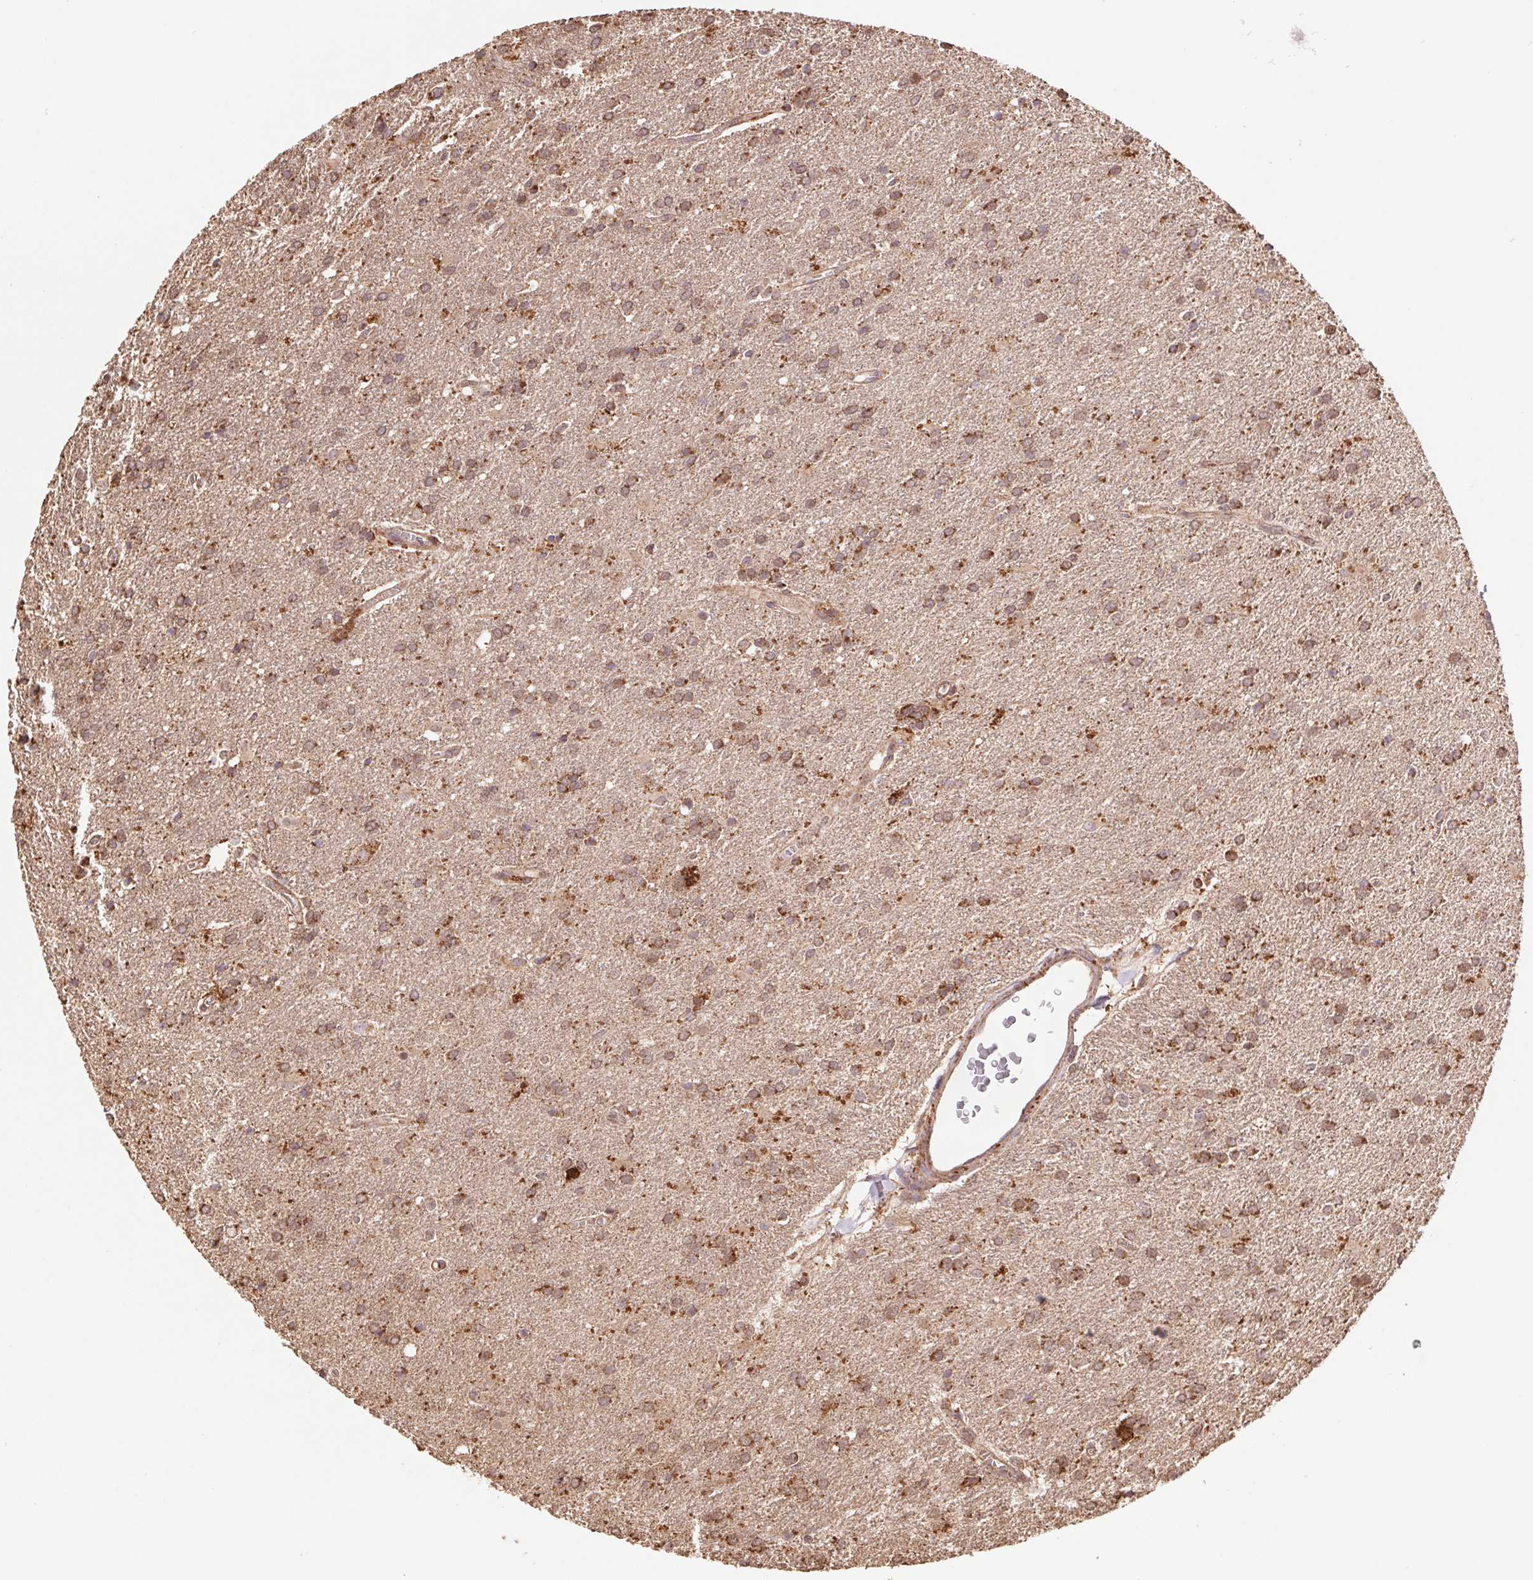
{"staining": {"intensity": "moderate", "quantity": ">75%", "location": "cytoplasmic/membranous"}, "tissue": "glioma", "cell_type": "Tumor cells", "image_type": "cancer", "snomed": [{"axis": "morphology", "description": "Glioma, malignant, Low grade"}, {"axis": "topography", "description": "Brain"}], "caption": "This micrograph demonstrates malignant glioma (low-grade) stained with immunohistochemistry (IHC) to label a protein in brown. The cytoplasmic/membranous of tumor cells show moderate positivity for the protein. Nuclei are counter-stained blue.", "gene": "PDHA1", "patient": {"sex": "male", "age": 66}}